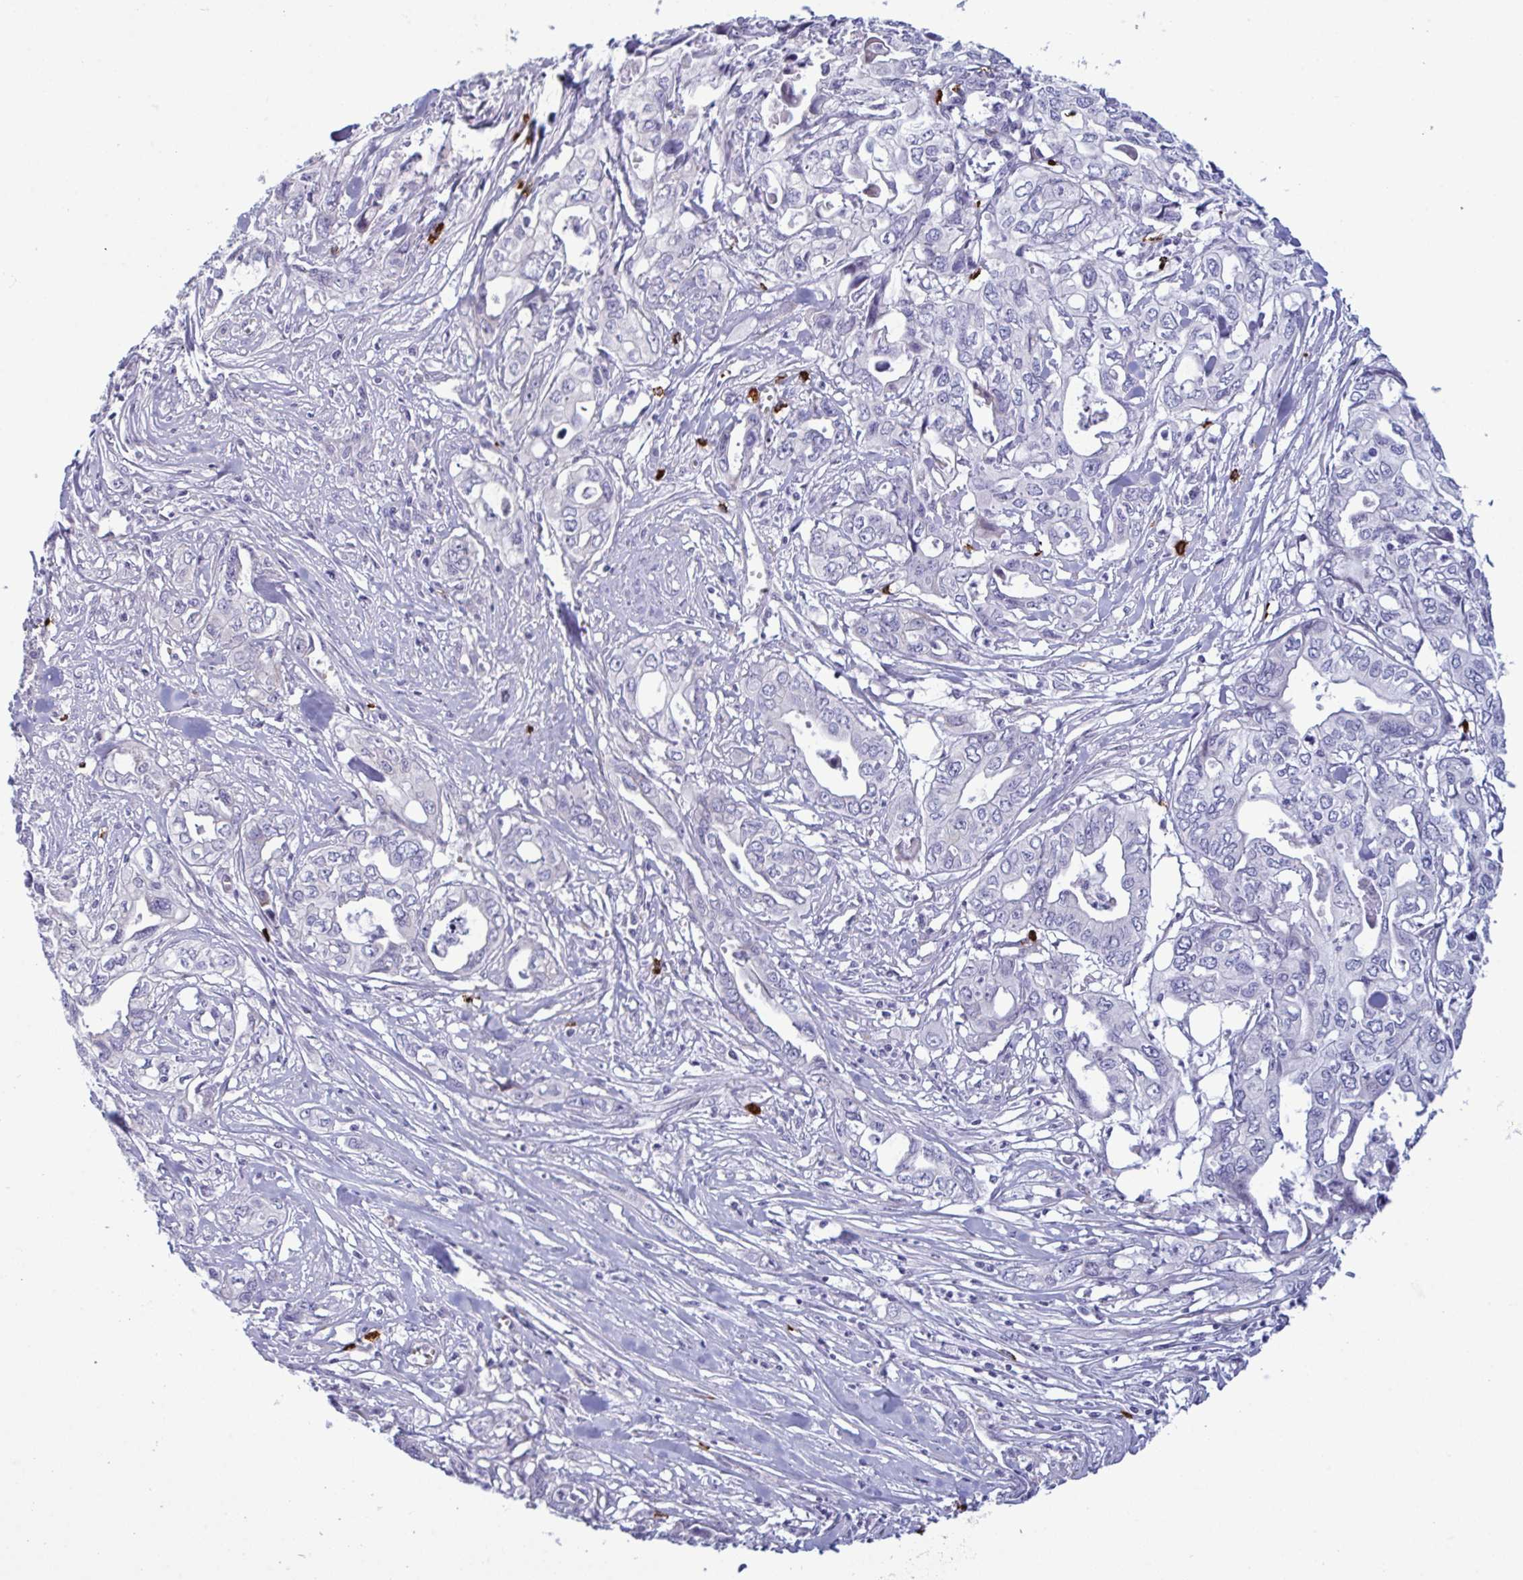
{"staining": {"intensity": "negative", "quantity": "none", "location": "none"}, "tissue": "pancreatic cancer", "cell_type": "Tumor cells", "image_type": "cancer", "snomed": [{"axis": "morphology", "description": "Adenocarcinoma, NOS"}, {"axis": "topography", "description": "Pancreas"}], "caption": "Tumor cells show no significant staining in pancreatic cancer. The staining is performed using DAB (3,3'-diaminobenzidine) brown chromogen with nuclei counter-stained in using hematoxylin.", "gene": "ZNF684", "patient": {"sex": "male", "age": 68}}